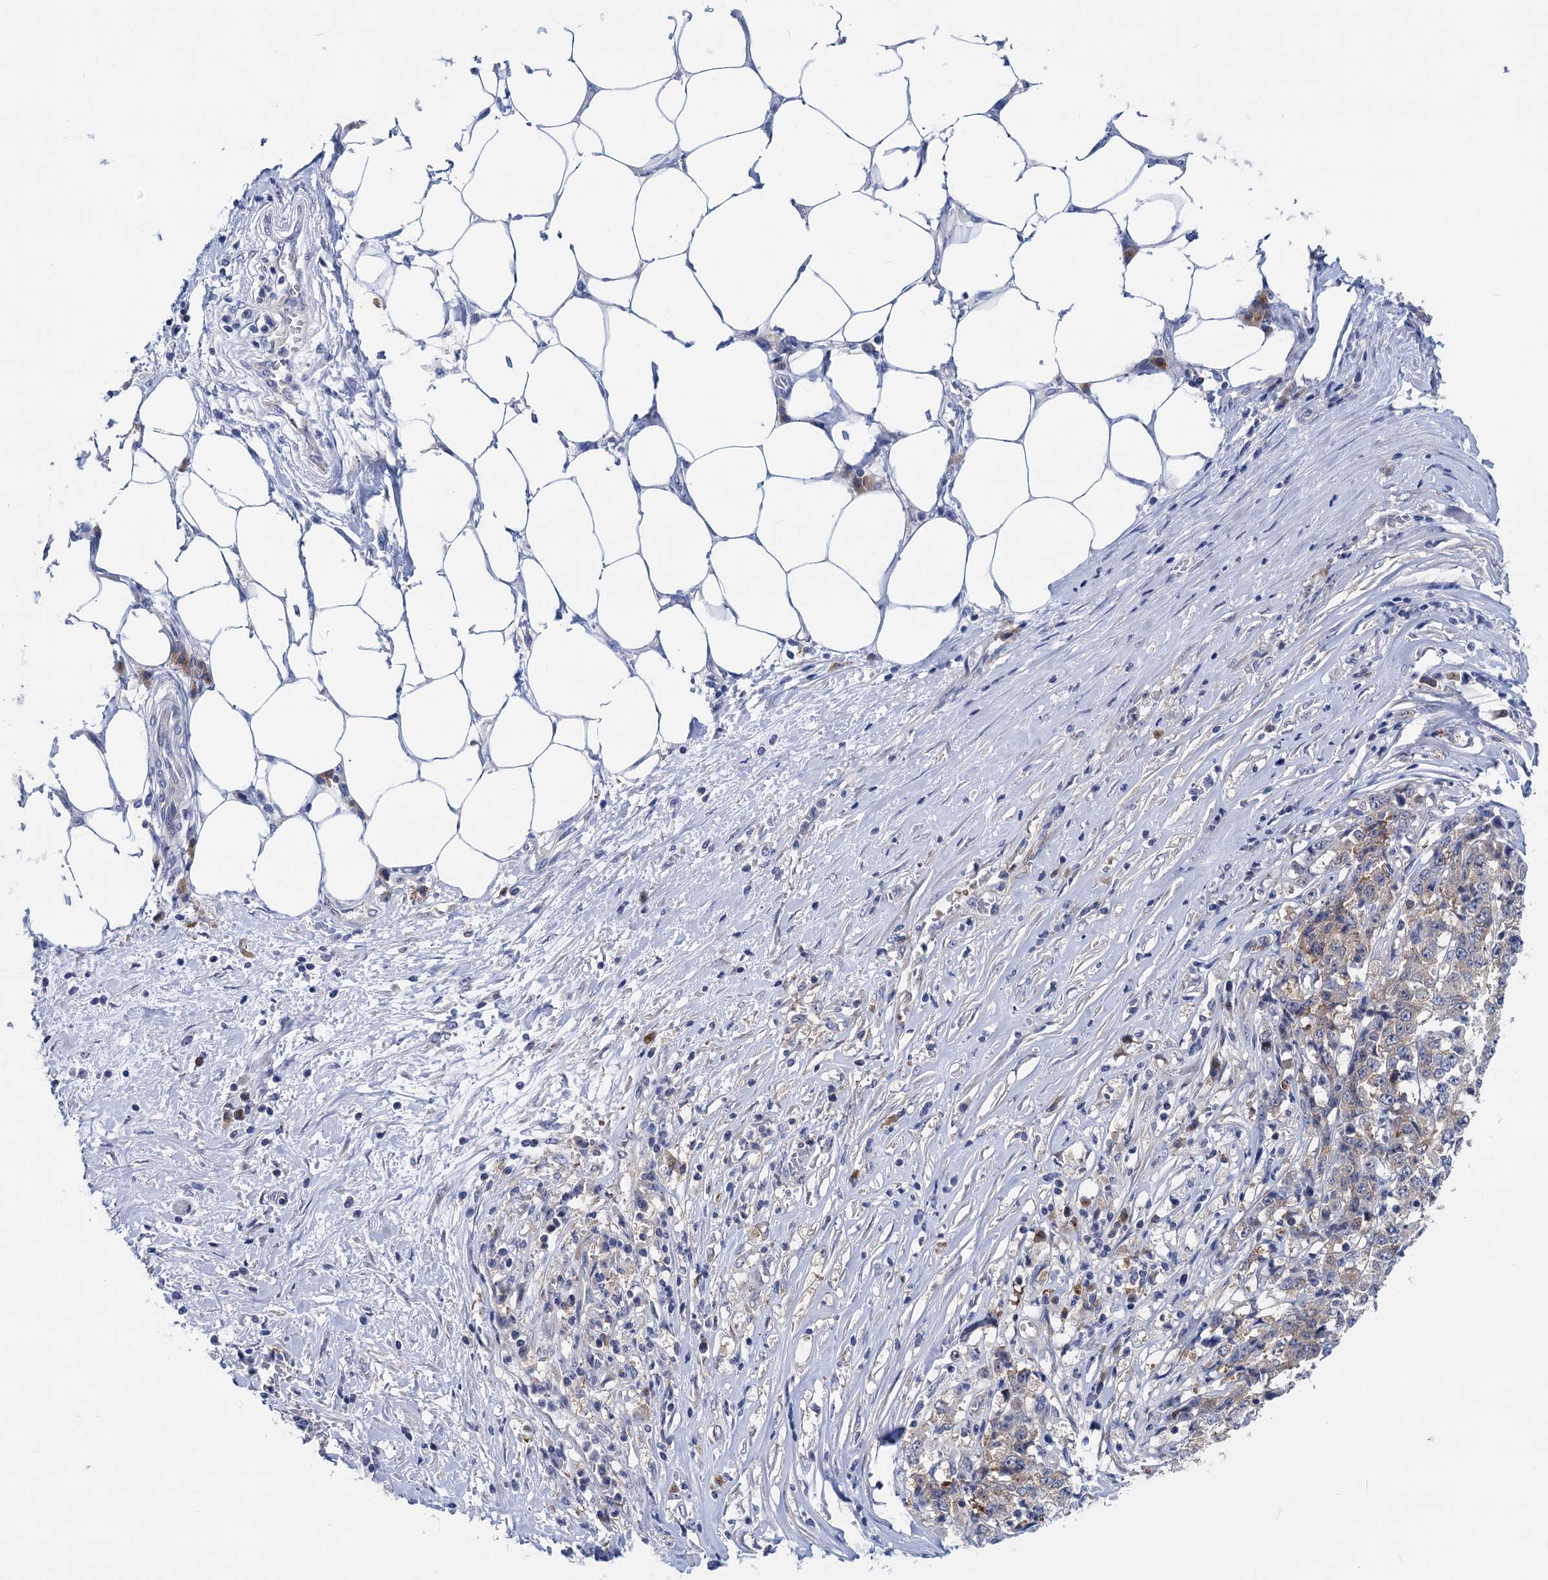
{"staining": {"intensity": "weak", "quantity": "<25%", "location": "cytoplasmic/membranous"}, "tissue": "stomach cancer", "cell_type": "Tumor cells", "image_type": "cancer", "snomed": [{"axis": "morphology", "description": "Adenocarcinoma, NOS"}, {"axis": "topography", "description": "Stomach"}], "caption": "Tumor cells are negative for protein expression in human stomach cancer. Brightfield microscopy of IHC stained with DAB (3,3'-diaminobenzidine) (brown) and hematoxylin (blue), captured at high magnification.", "gene": "ZNRD2", "patient": {"sex": "male", "age": 59}}